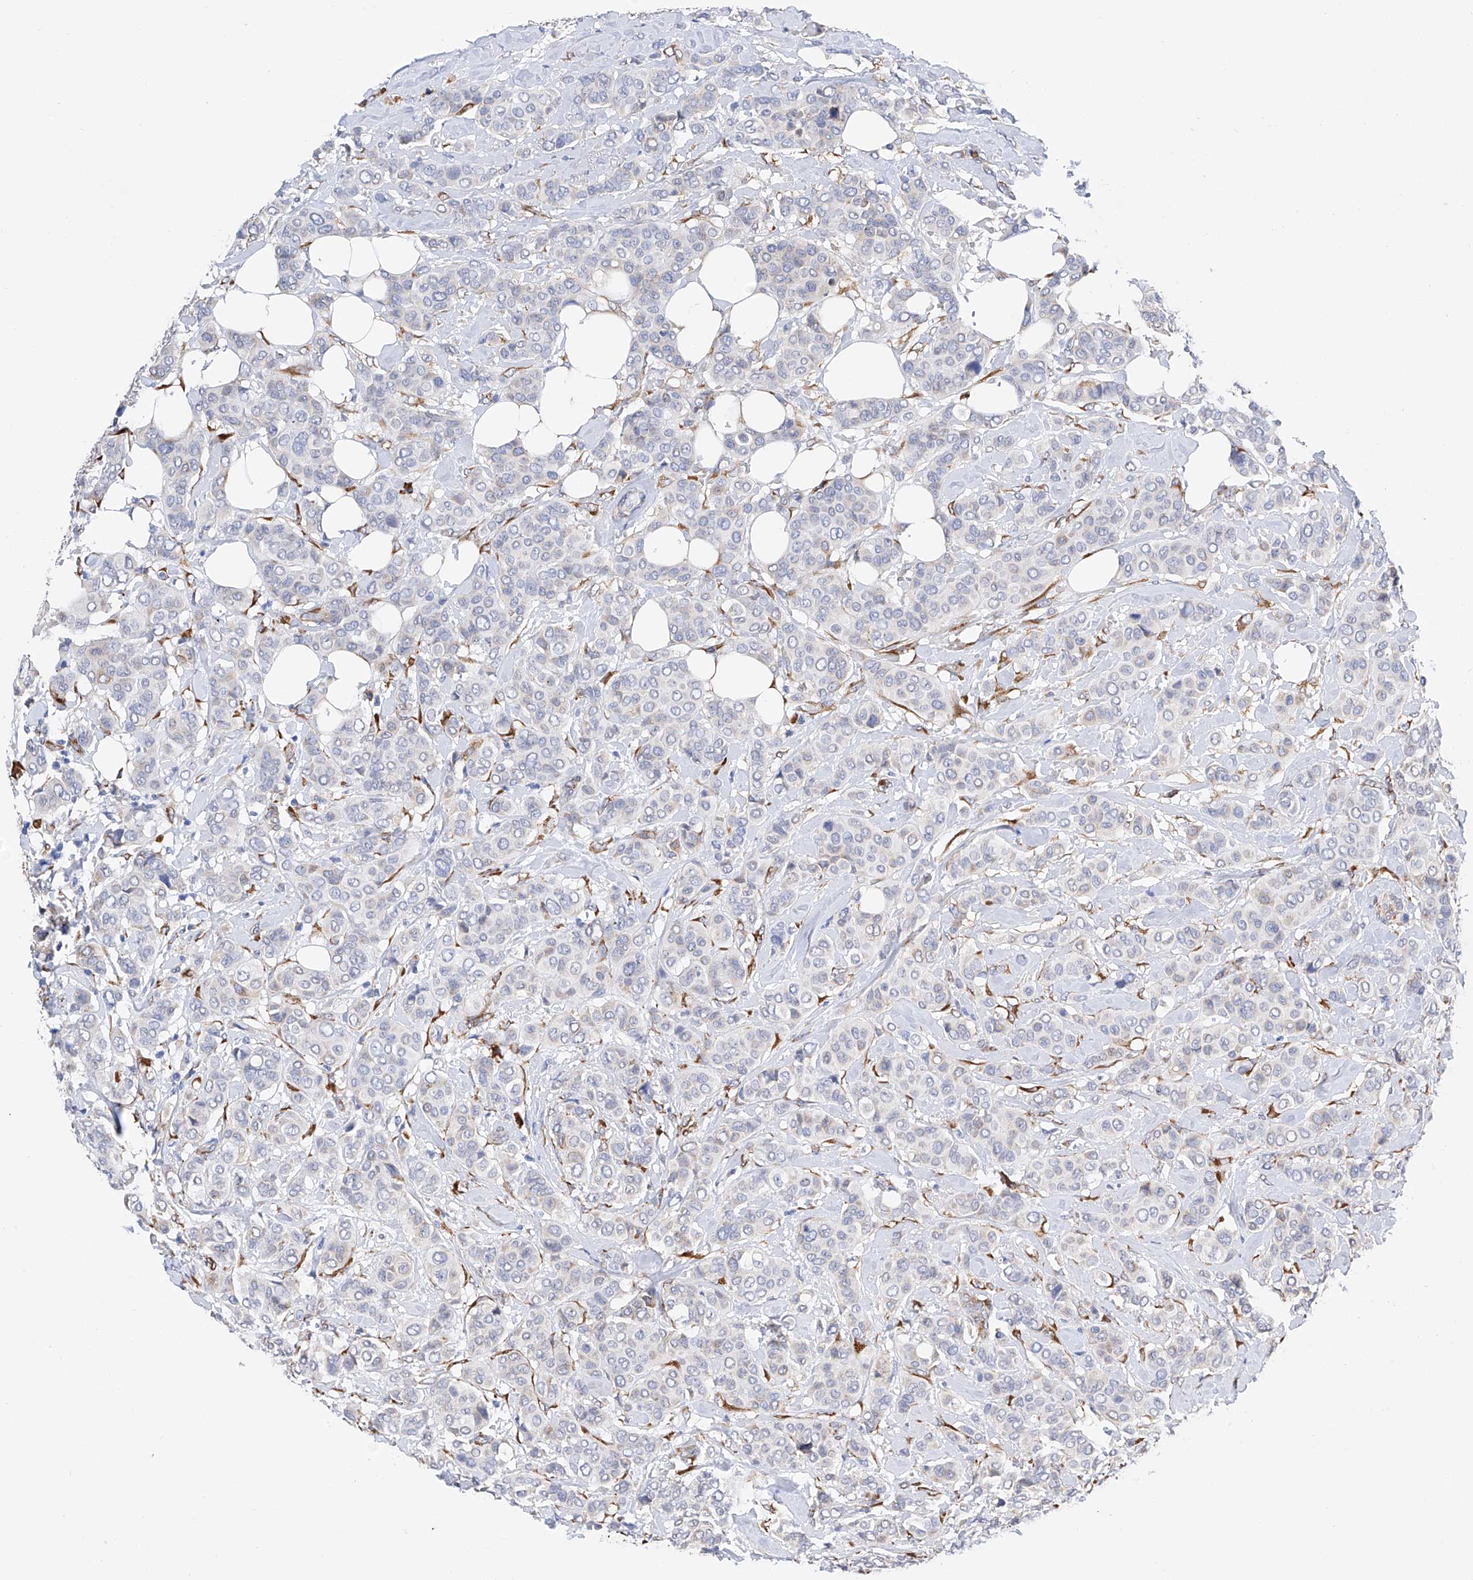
{"staining": {"intensity": "negative", "quantity": "none", "location": "none"}, "tissue": "breast cancer", "cell_type": "Tumor cells", "image_type": "cancer", "snomed": [{"axis": "morphology", "description": "Lobular carcinoma"}, {"axis": "topography", "description": "Breast"}], "caption": "Immunohistochemical staining of human breast cancer displays no significant staining in tumor cells. (Brightfield microscopy of DAB immunohistochemistry at high magnification).", "gene": "PDIA5", "patient": {"sex": "female", "age": 51}}